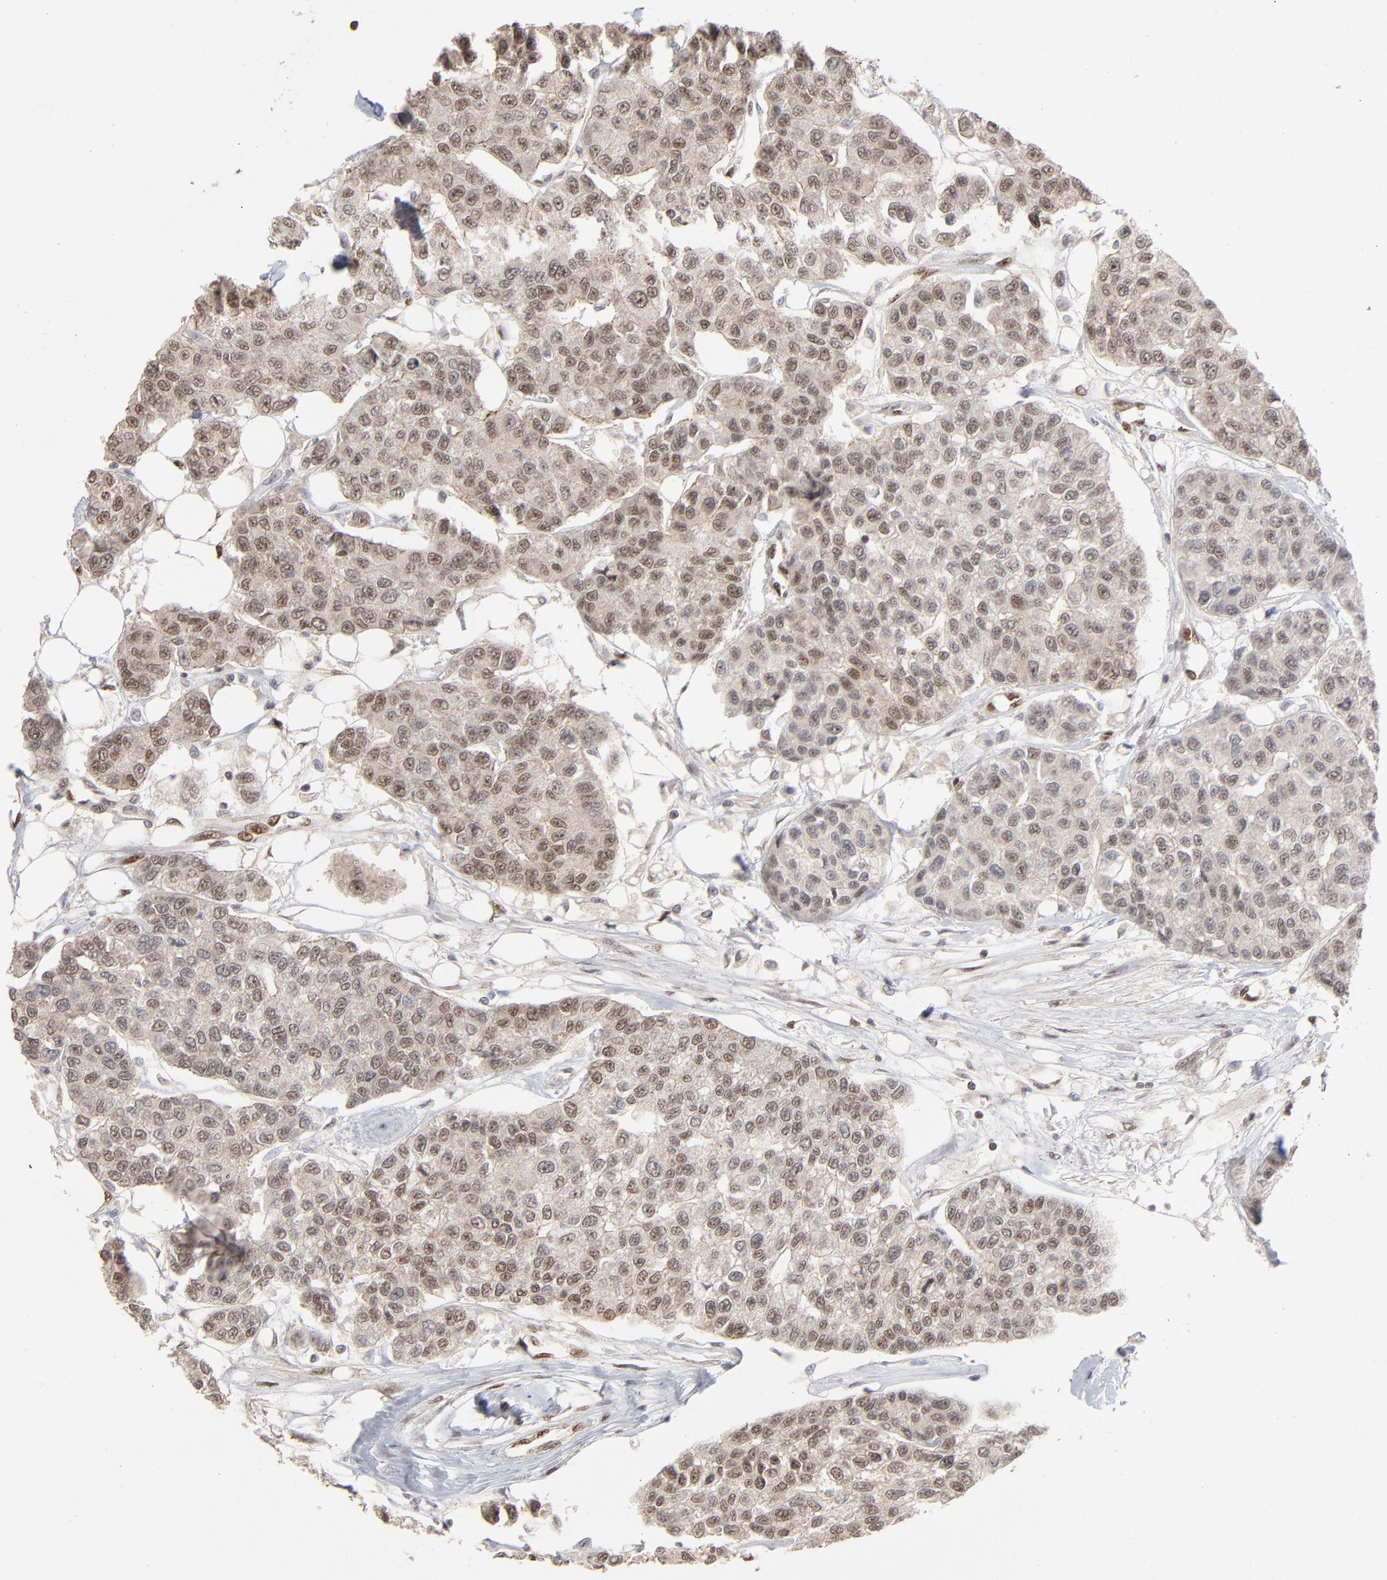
{"staining": {"intensity": "weak", "quantity": ">75%", "location": "cytoplasmic/membranous,nuclear"}, "tissue": "breast cancer", "cell_type": "Tumor cells", "image_type": "cancer", "snomed": [{"axis": "morphology", "description": "Duct carcinoma"}, {"axis": "topography", "description": "Breast"}], "caption": "Weak cytoplasmic/membranous and nuclear protein positivity is identified in approximately >75% of tumor cells in breast cancer (invasive ductal carcinoma).", "gene": "NFIB", "patient": {"sex": "female", "age": 51}}